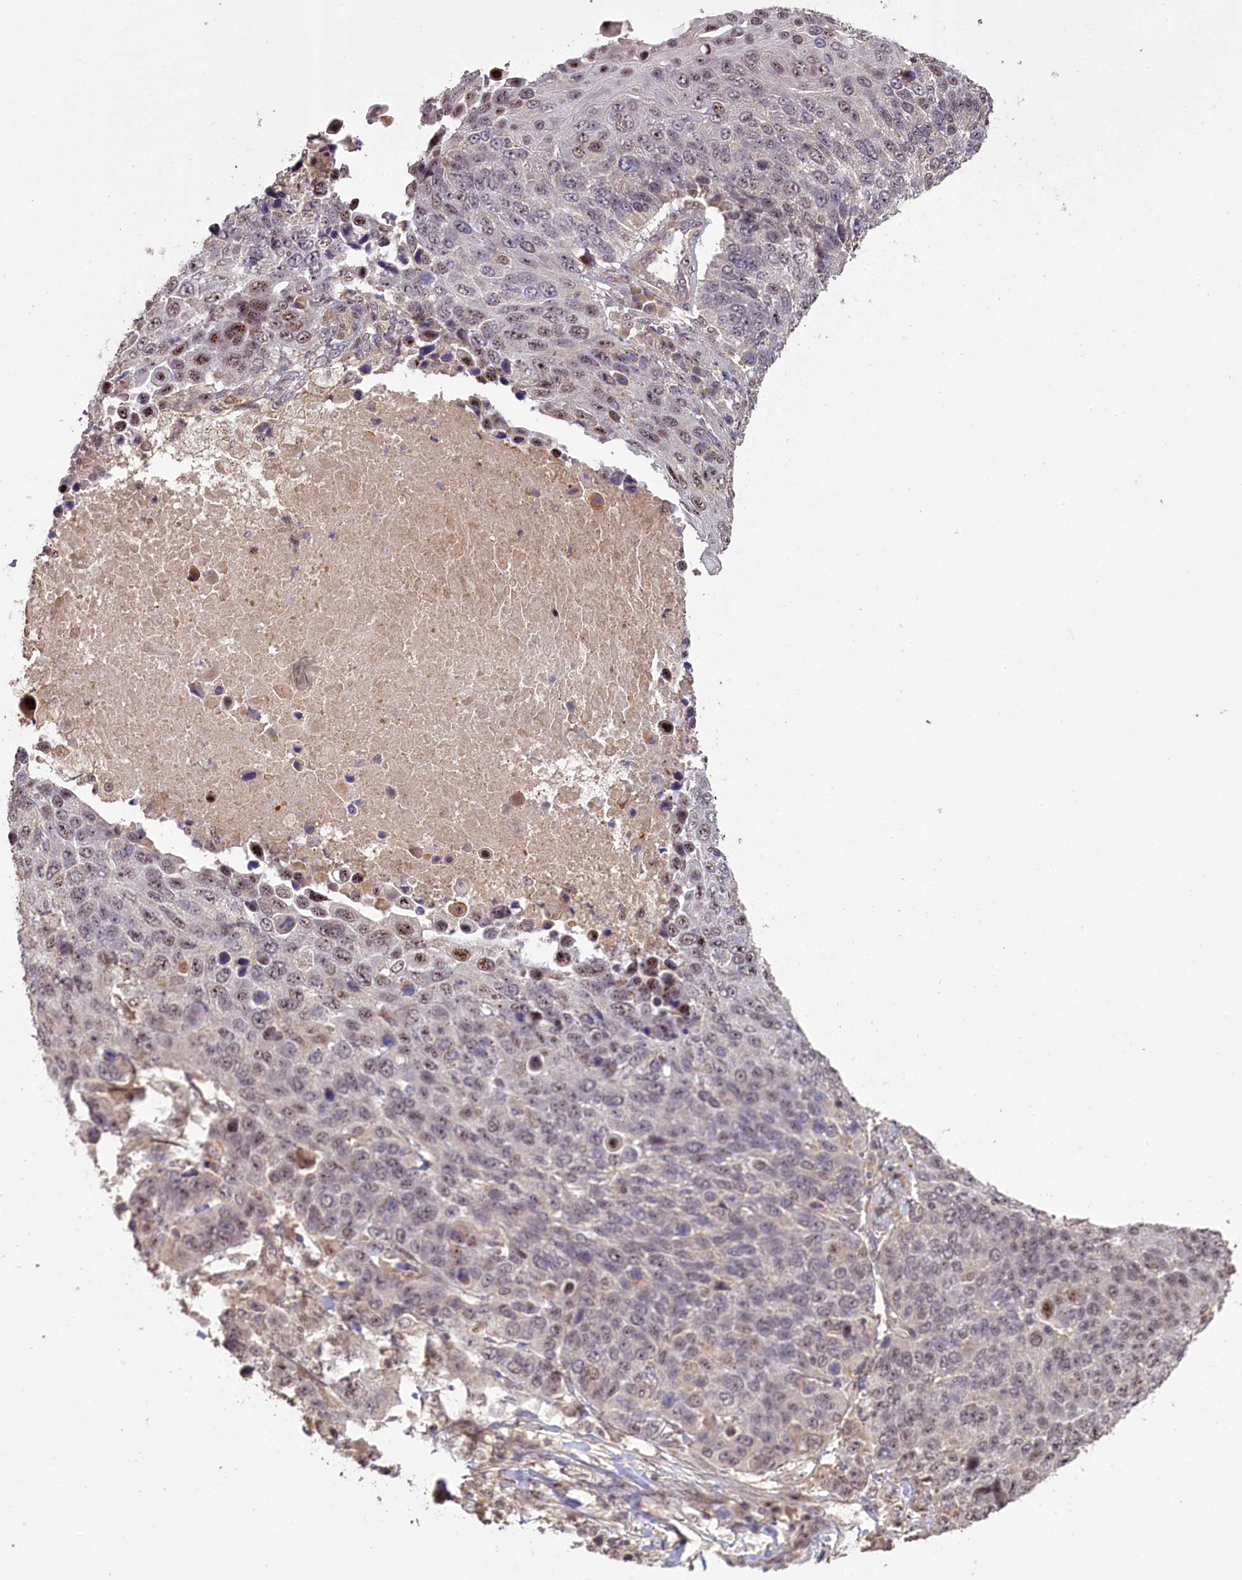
{"staining": {"intensity": "moderate", "quantity": "<25%", "location": "nuclear"}, "tissue": "lung cancer", "cell_type": "Tumor cells", "image_type": "cancer", "snomed": [{"axis": "morphology", "description": "Normal tissue, NOS"}, {"axis": "morphology", "description": "Squamous cell carcinoma, NOS"}, {"axis": "topography", "description": "Lymph node"}, {"axis": "topography", "description": "Lung"}], "caption": "Lung cancer stained with IHC displays moderate nuclear expression in approximately <25% of tumor cells.", "gene": "FUZ", "patient": {"sex": "male", "age": 66}}